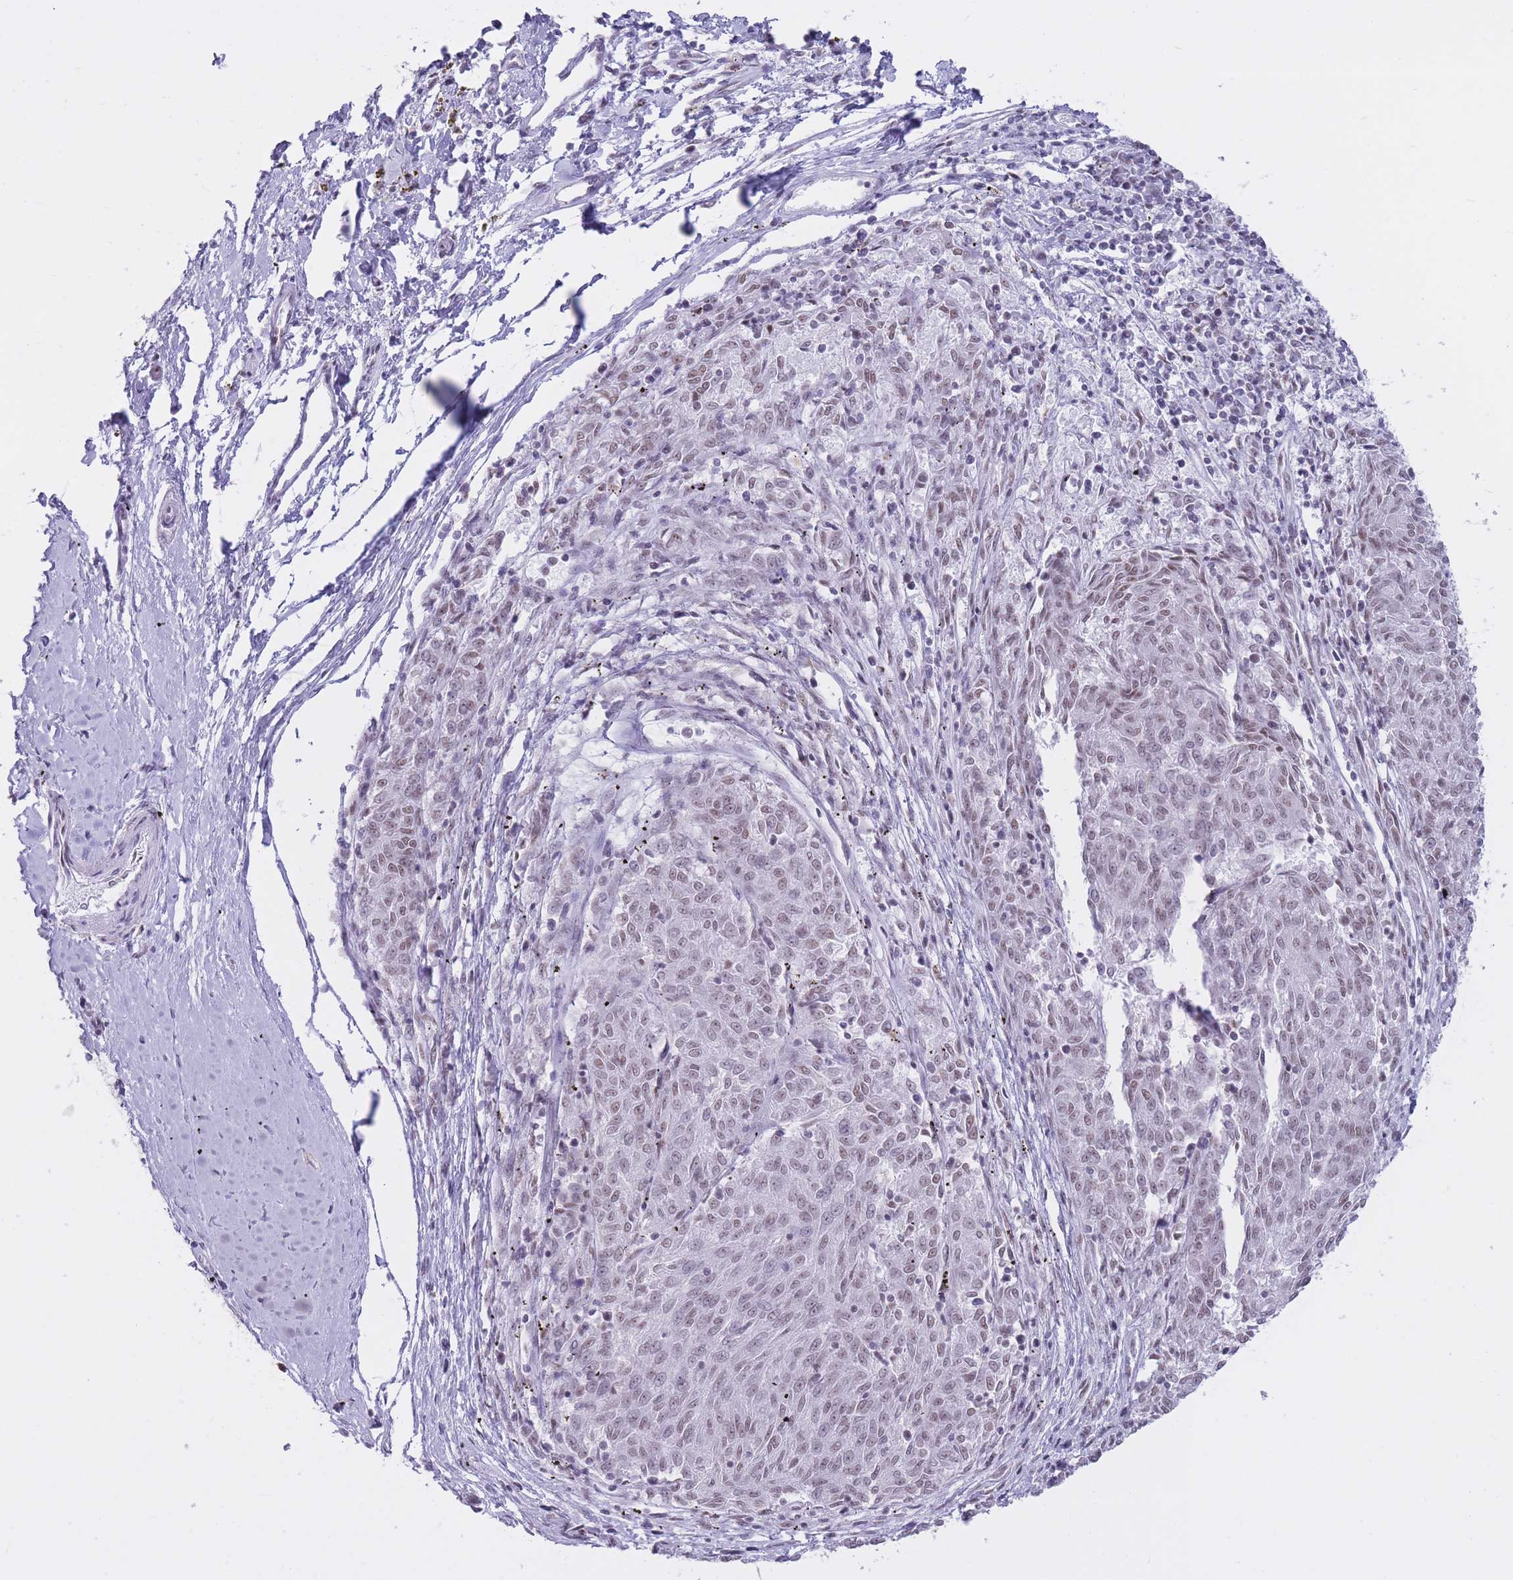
{"staining": {"intensity": "weak", "quantity": "25%-75%", "location": "nuclear"}, "tissue": "melanoma", "cell_type": "Tumor cells", "image_type": "cancer", "snomed": [{"axis": "morphology", "description": "Malignant melanoma, NOS"}, {"axis": "topography", "description": "Skin"}], "caption": "Immunohistochemistry (IHC) micrograph of human malignant melanoma stained for a protein (brown), which displays low levels of weak nuclear staining in approximately 25%-75% of tumor cells.", "gene": "HNRNPUL1", "patient": {"sex": "female", "age": 72}}